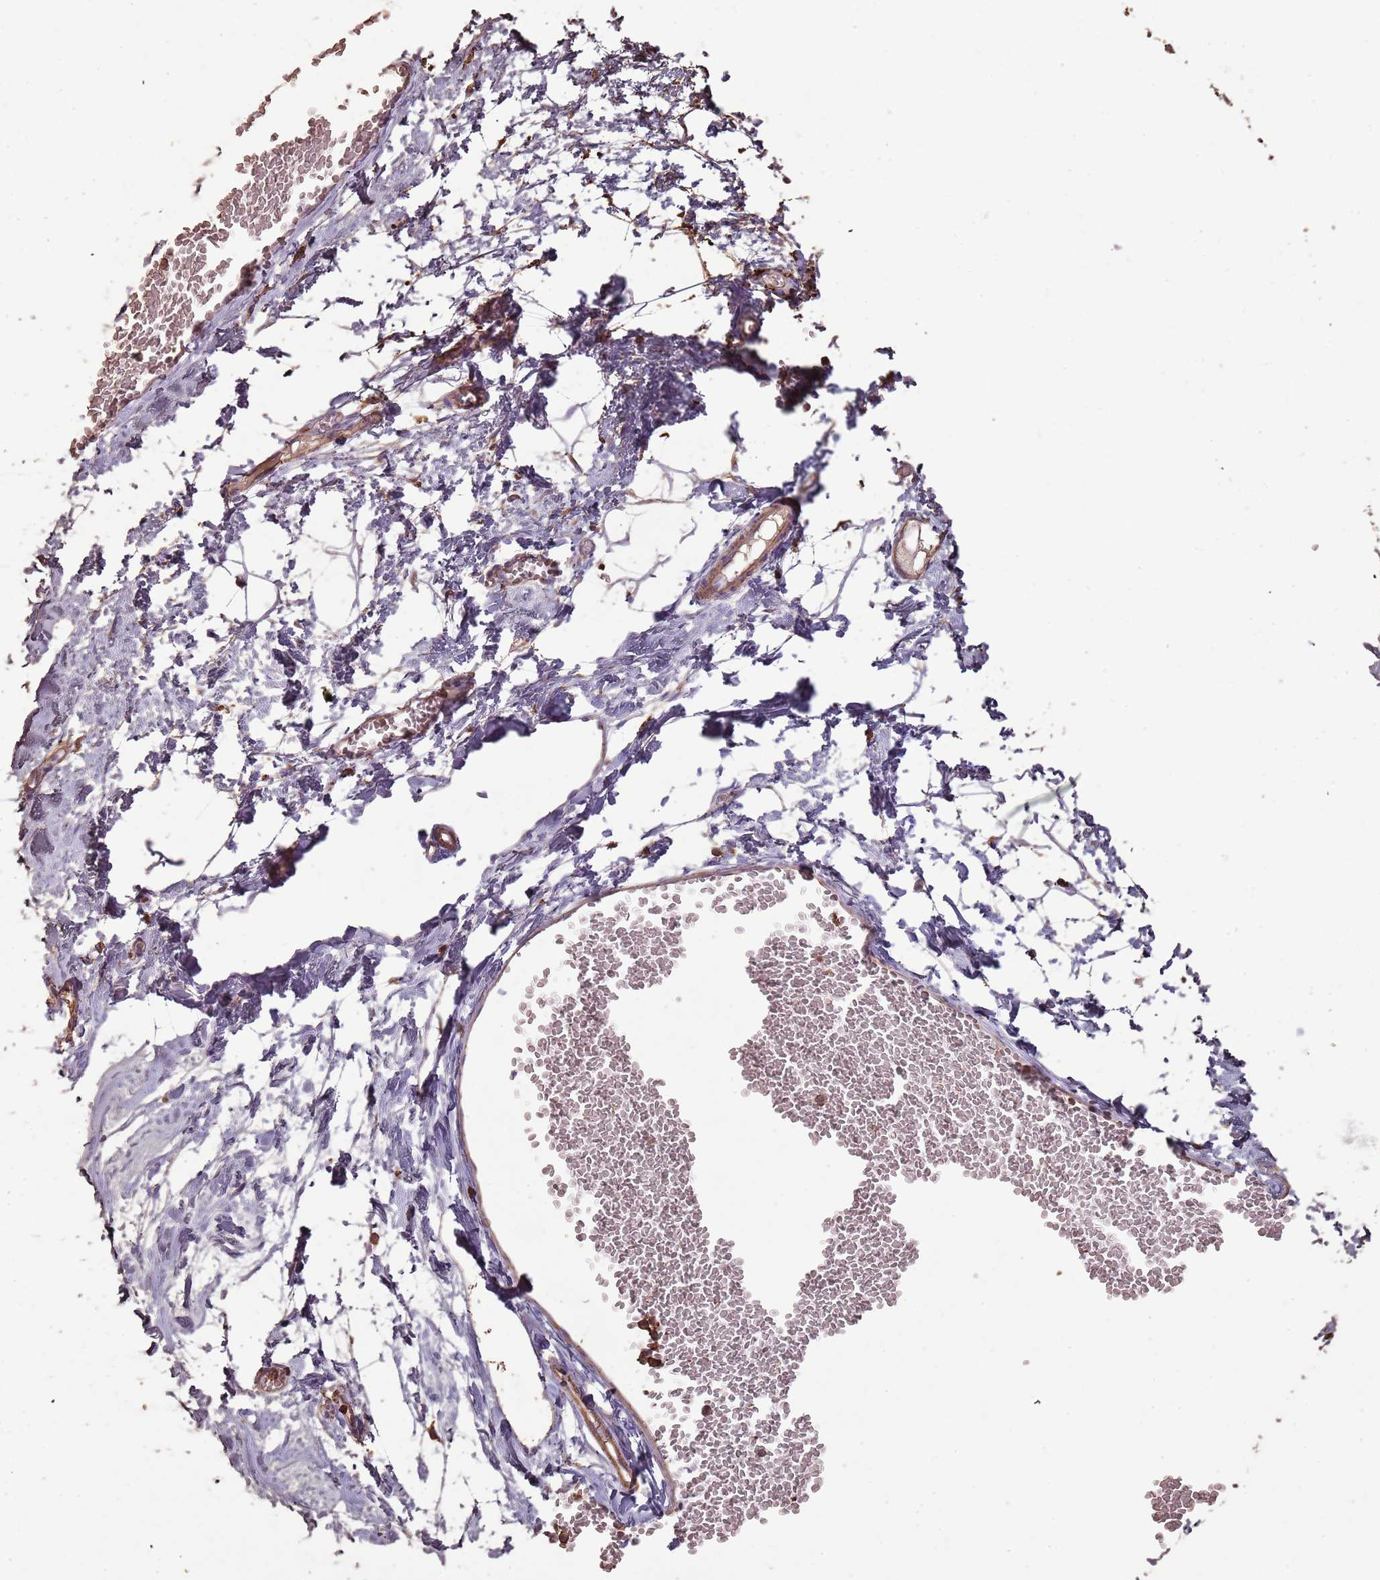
{"staining": {"intensity": "negative", "quantity": "none", "location": "none"}, "tissue": "breast", "cell_type": "Adipocytes", "image_type": "normal", "snomed": [{"axis": "morphology", "description": "Normal tissue, NOS"}, {"axis": "topography", "description": "Breast"}], "caption": "IHC of normal breast shows no staining in adipocytes.", "gene": "FECH", "patient": {"sex": "female", "age": 27}}